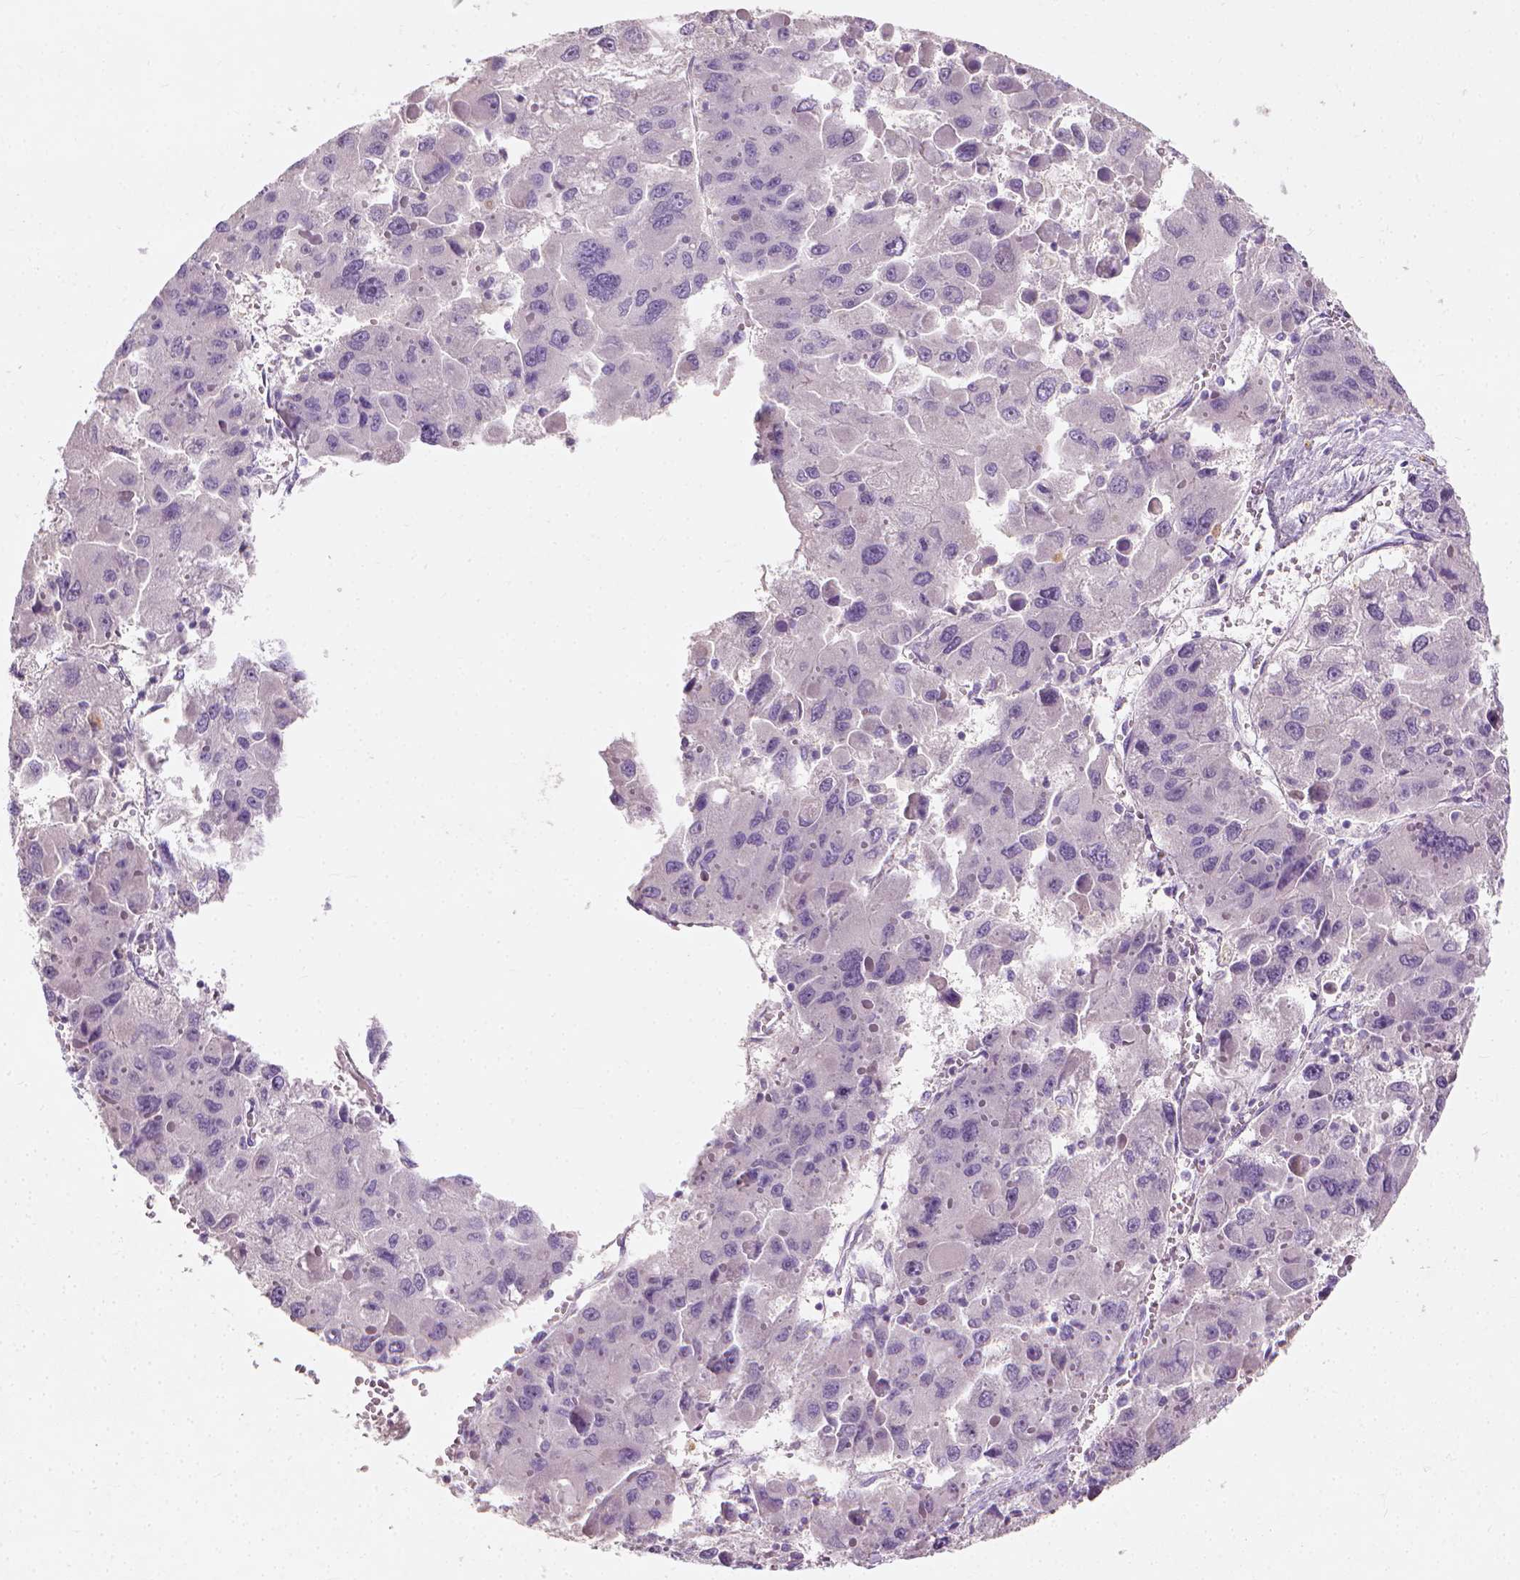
{"staining": {"intensity": "negative", "quantity": "none", "location": "none"}, "tissue": "liver cancer", "cell_type": "Tumor cells", "image_type": "cancer", "snomed": [{"axis": "morphology", "description": "Carcinoma, Hepatocellular, NOS"}, {"axis": "topography", "description": "Liver"}], "caption": "A high-resolution photomicrograph shows immunohistochemistry staining of liver cancer, which reveals no significant staining in tumor cells.", "gene": "DHCR24", "patient": {"sex": "female", "age": 41}}